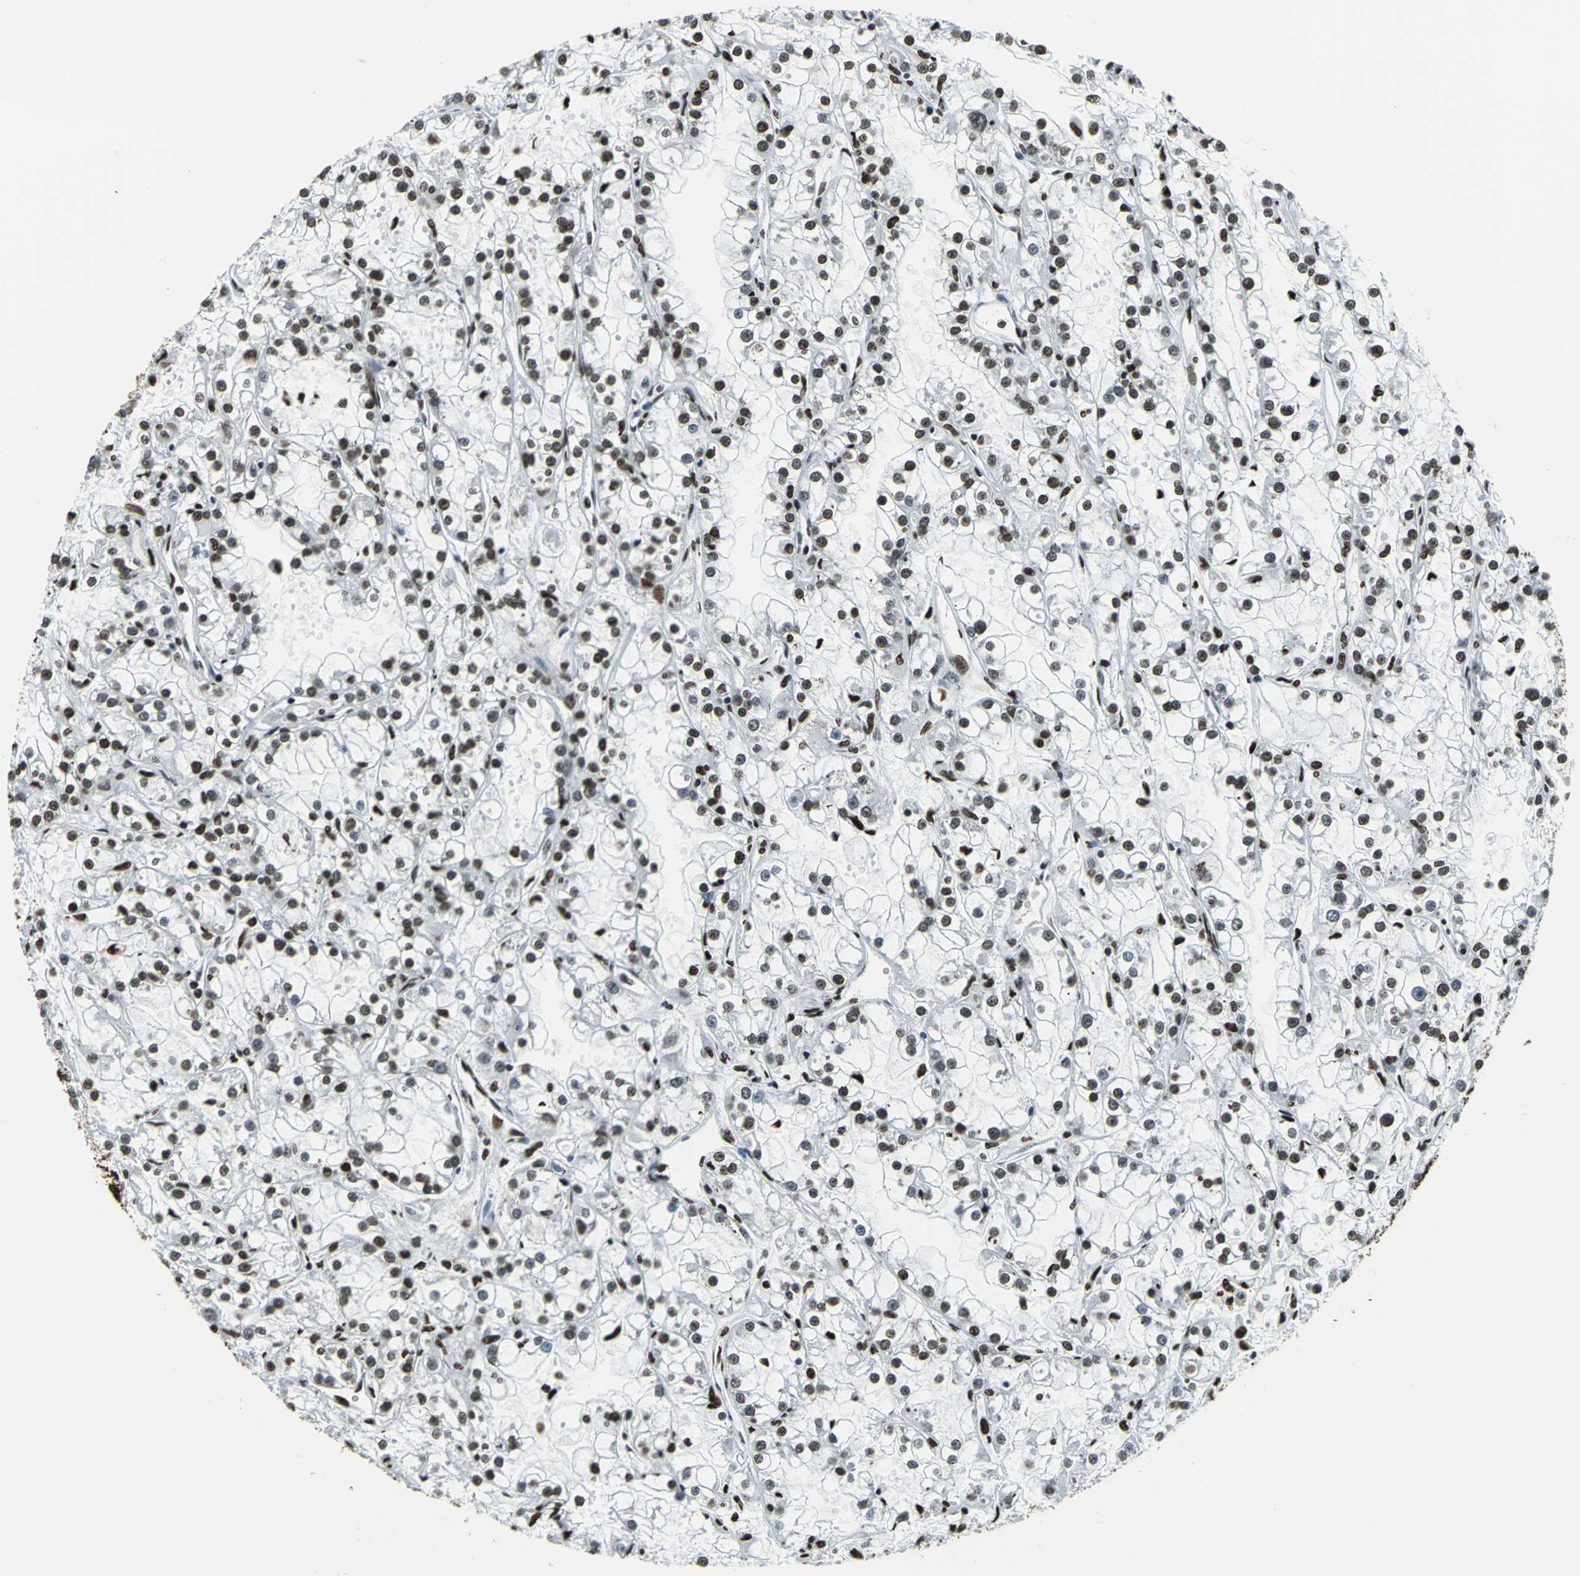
{"staining": {"intensity": "strong", "quantity": ">75%", "location": "nuclear"}, "tissue": "renal cancer", "cell_type": "Tumor cells", "image_type": "cancer", "snomed": [{"axis": "morphology", "description": "Adenocarcinoma, NOS"}, {"axis": "topography", "description": "Kidney"}], "caption": "Immunohistochemistry micrograph of neoplastic tissue: renal adenocarcinoma stained using immunohistochemistry (IHC) exhibits high levels of strong protein expression localized specifically in the nuclear of tumor cells, appearing as a nuclear brown color.", "gene": "APEX1", "patient": {"sex": "female", "age": 52}}